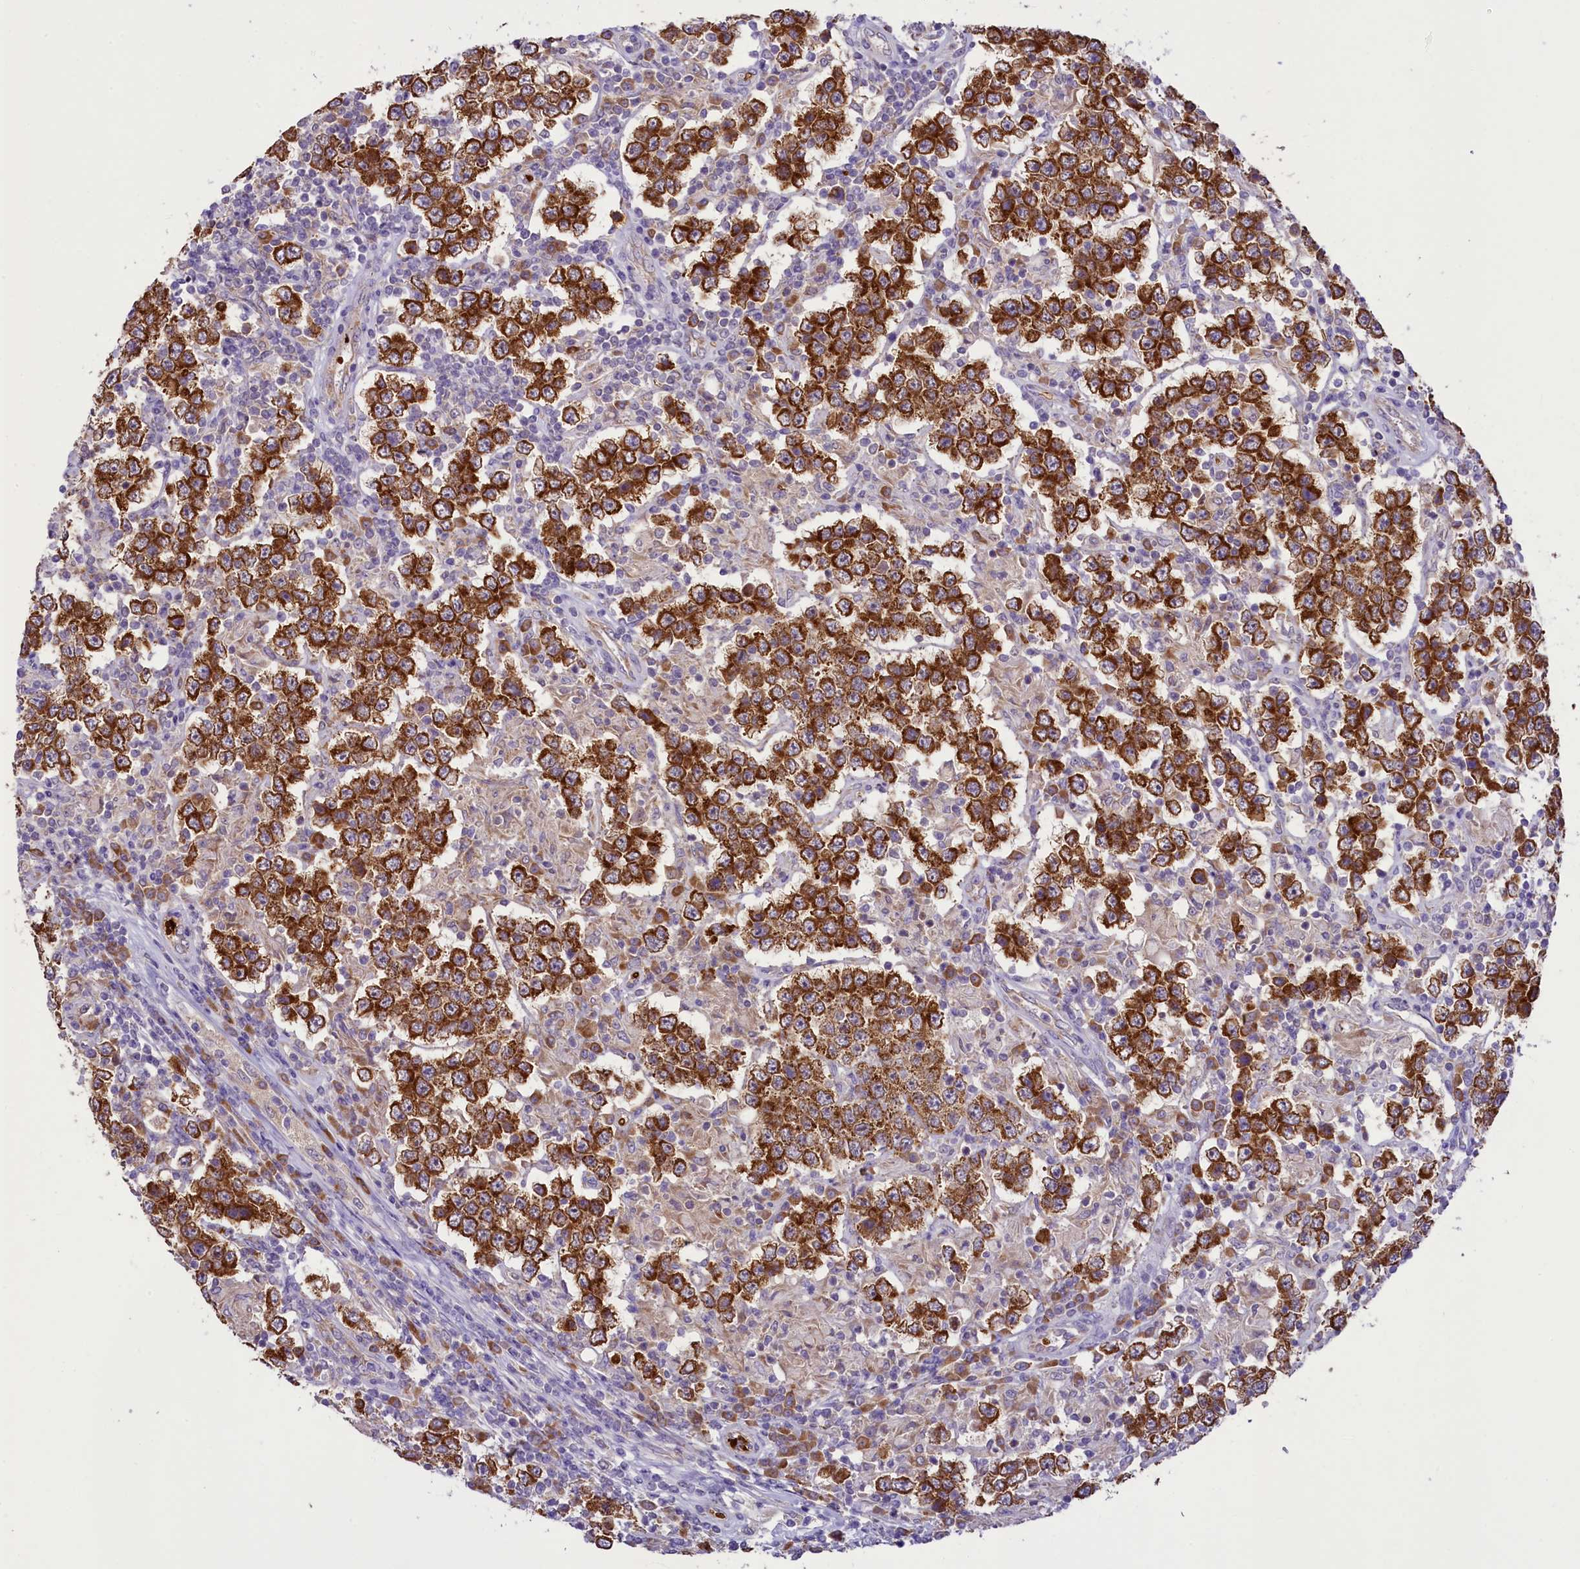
{"staining": {"intensity": "strong", "quantity": ">75%", "location": "cytoplasmic/membranous"}, "tissue": "testis cancer", "cell_type": "Tumor cells", "image_type": "cancer", "snomed": [{"axis": "morphology", "description": "Normal tissue, NOS"}, {"axis": "morphology", "description": "Urothelial carcinoma, High grade"}, {"axis": "morphology", "description": "Seminoma, NOS"}, {"axis": "morphology", "description": "Carcinoma, Embryonal, NOS"}, {"axis": "topography", "description": "Urinary bladder"}, {"axis": "topography", "description": "Testis"}], "caption": "A high amount of strong cytoplasmic/membranous positivity is appreciated in approximately >75% of tumor cells in seminoma (testis) tissue. (DAB (3,3'-diaminobenzidine) IHC with brightfield microscopy, high magnification).", "gene": "LARP4", "patient": {"sex": "male", "age": 41}}